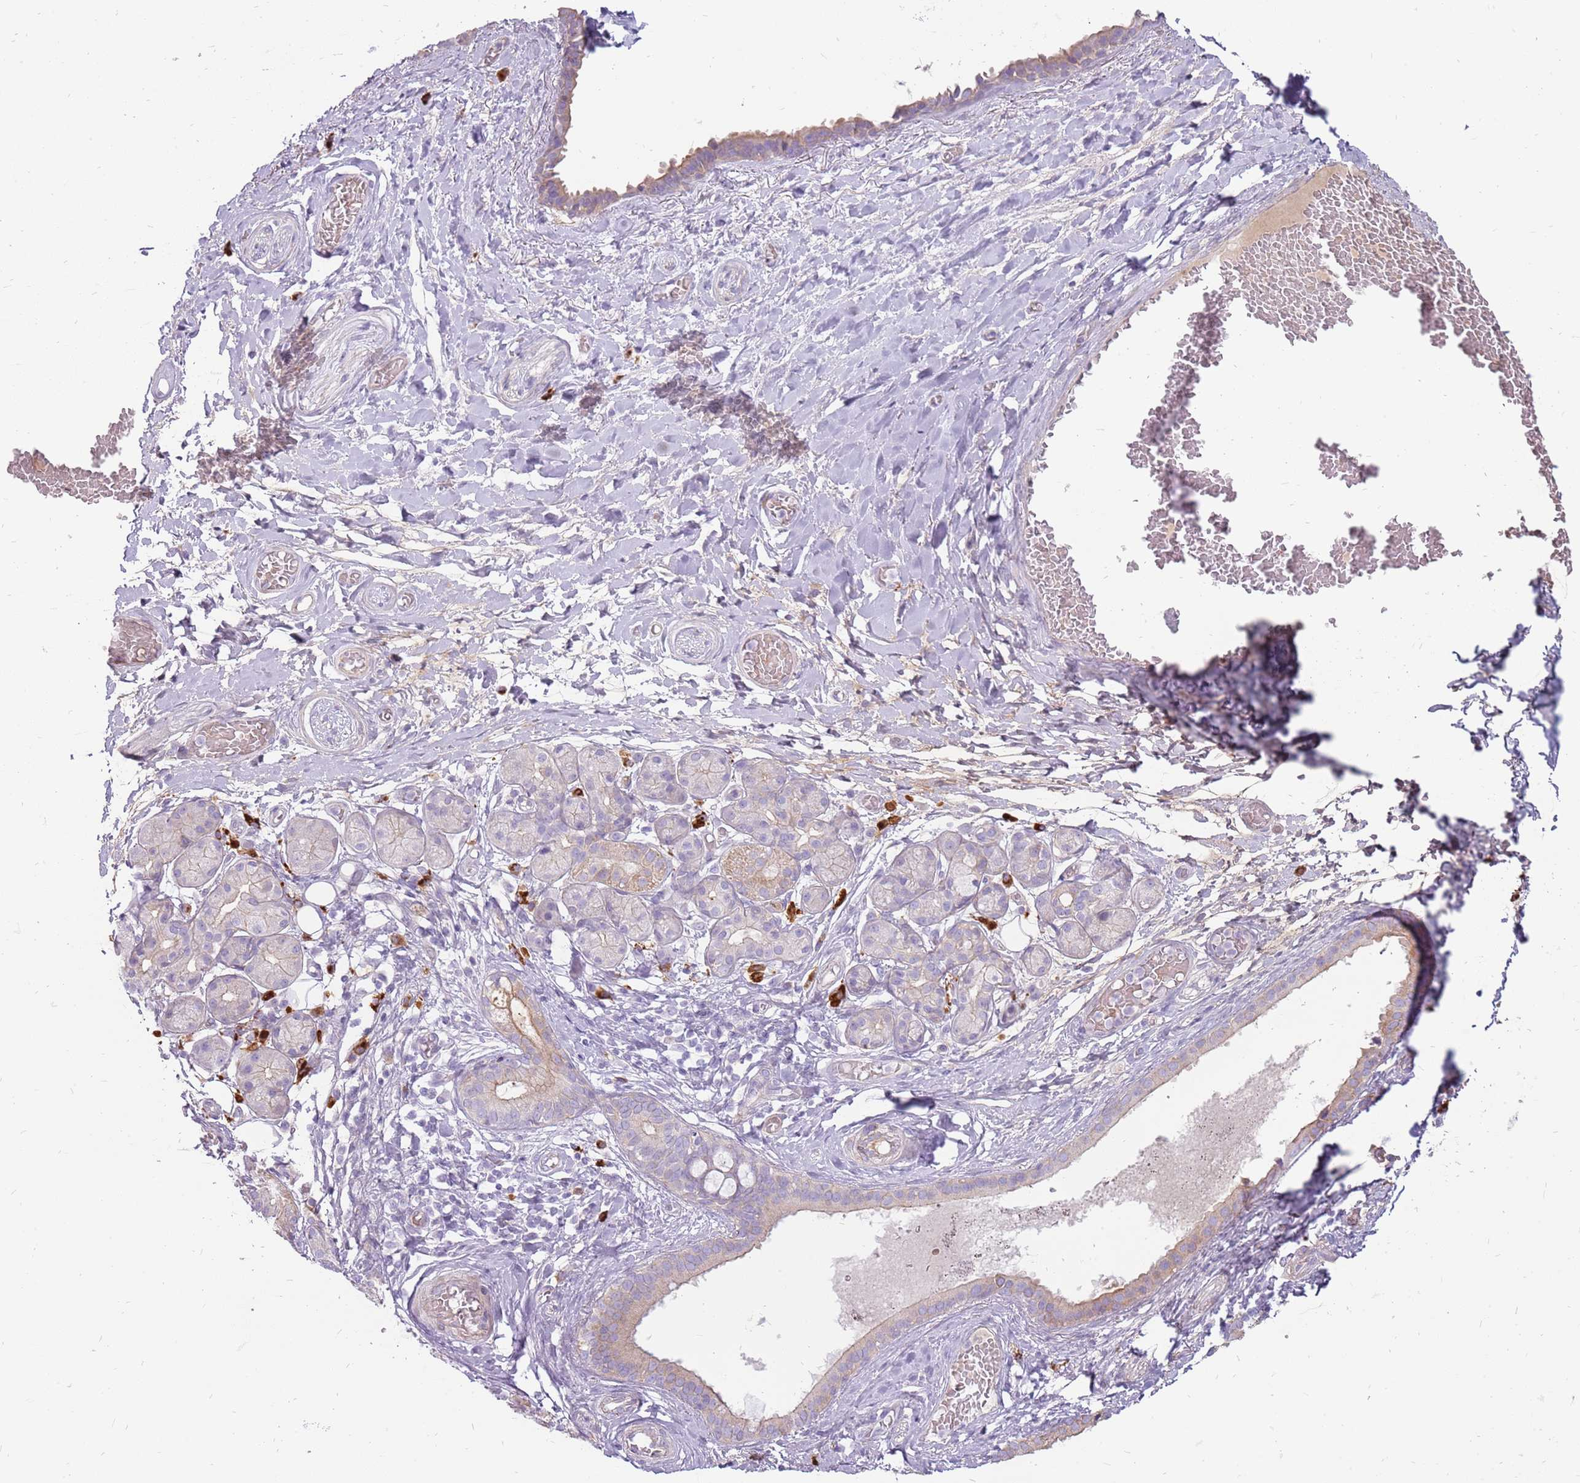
{"staining": {"intensity": "negative", "quantity": "none", "location": "none"}, "tissue": "adipose tissue", "cell_type": "Adipocytes", "image_type": "normal", "snomed": [{"axis": "morphology", "description": "Normal tissue, NOS"}, {"axis": "topography", "description": "Salivary gland"}, {"axis": "topography", "description": "Peripheral nerve tissue"}], "caption": "The image shows no significant expression in adipocytes of adipose tissue.", "gene": "MCUB", "patient": {"sex": "male", "age": 62}}